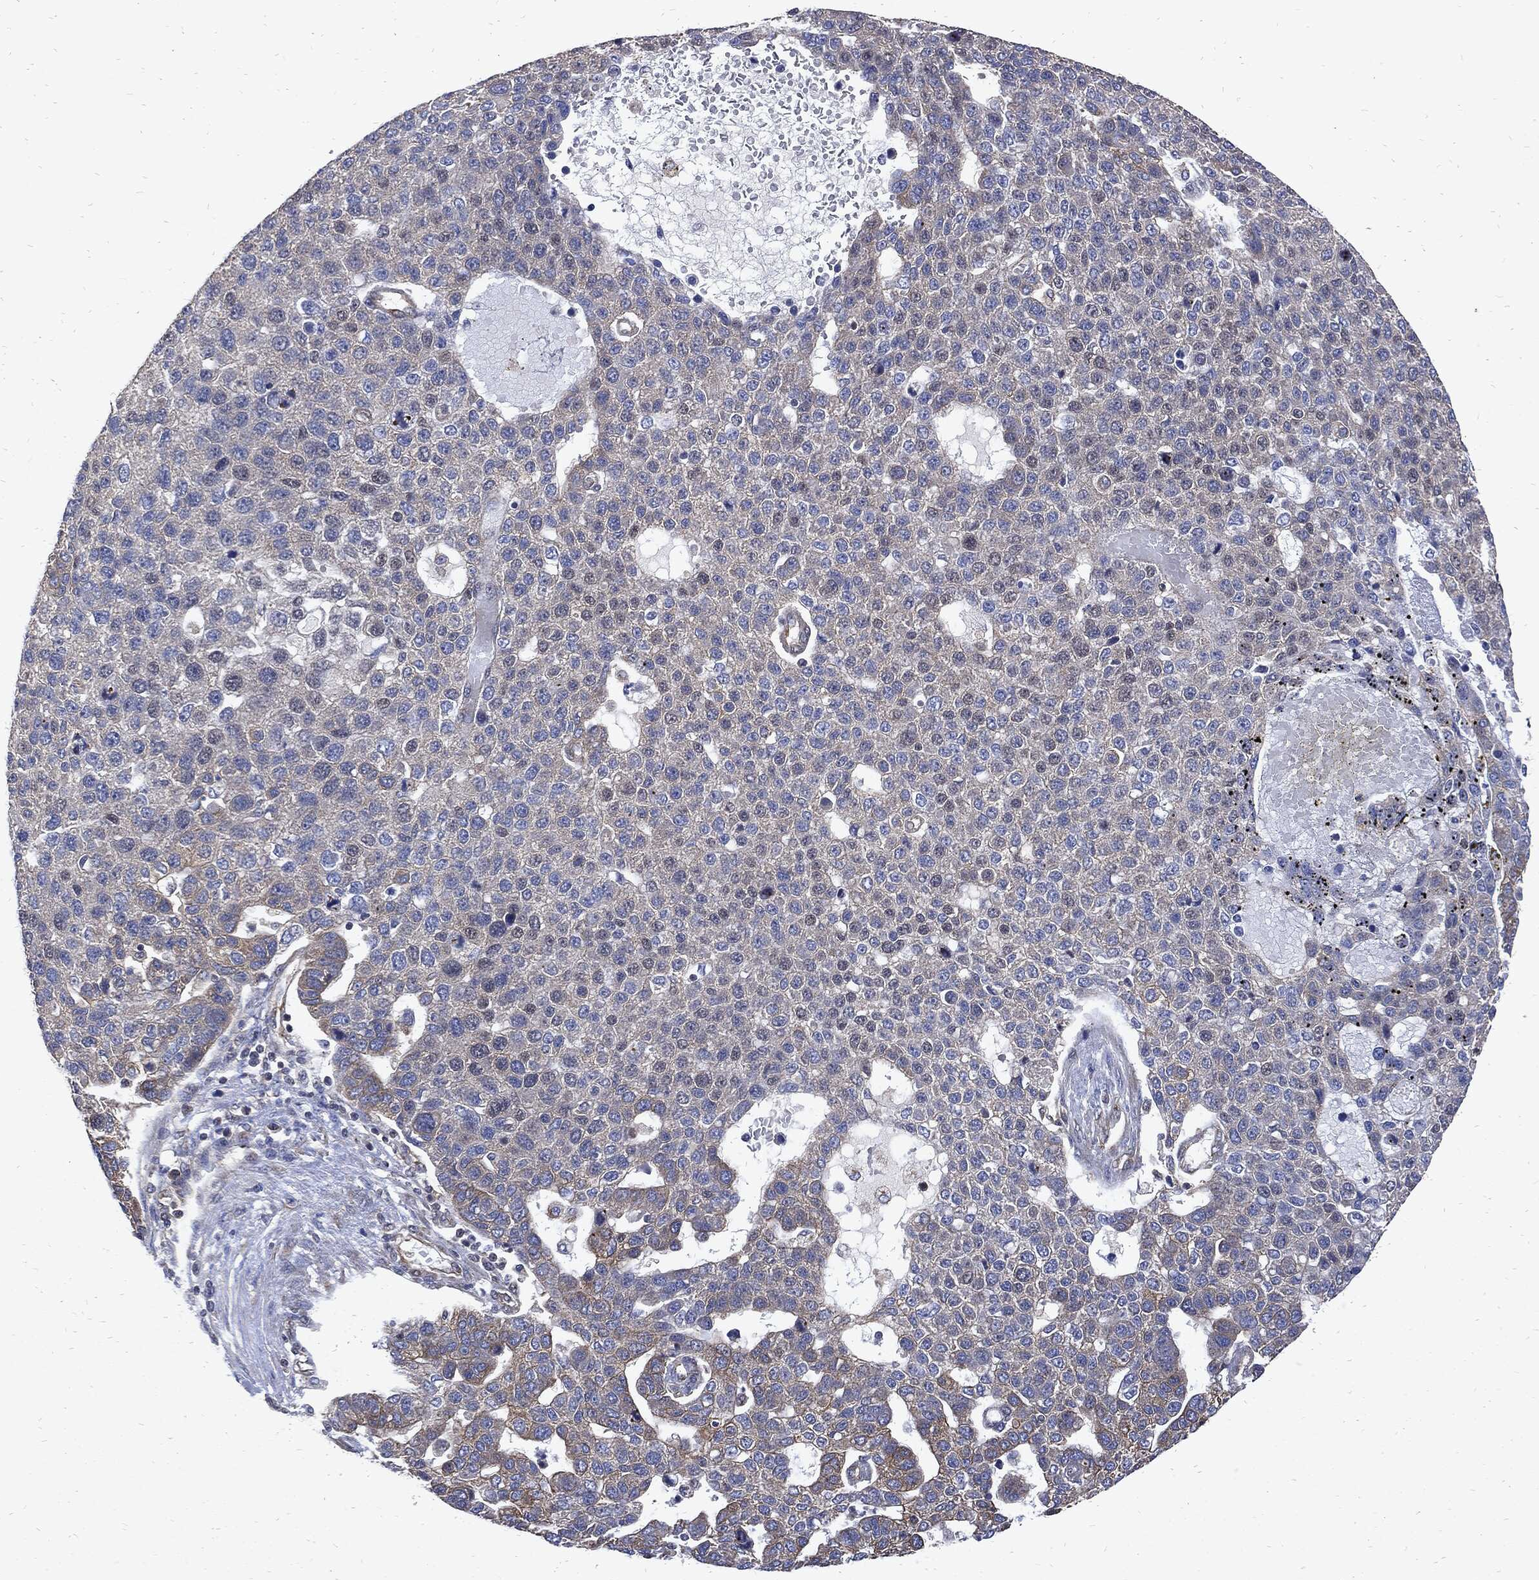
{"staining": {"intensity": "negative", "quantity": "none", "location": "none"}, "tissue": "pancreatic cancer", "cell_type": "Tumor cells", "image_type": "cancer", "snomed": [{"axis": "morphology", "description": "Adenocarcinoma, NOS"}, {"axis": "topography", "description": "Pancreas"}], "caption": "Immunohistochemistry photomicrograph of pancreatic adenocarcinoma stained for a protein (brown), which exhibits no positivity in tumor cells.", "gene": "DCTN1", "patient": {"sex": "female", "age": 61}}